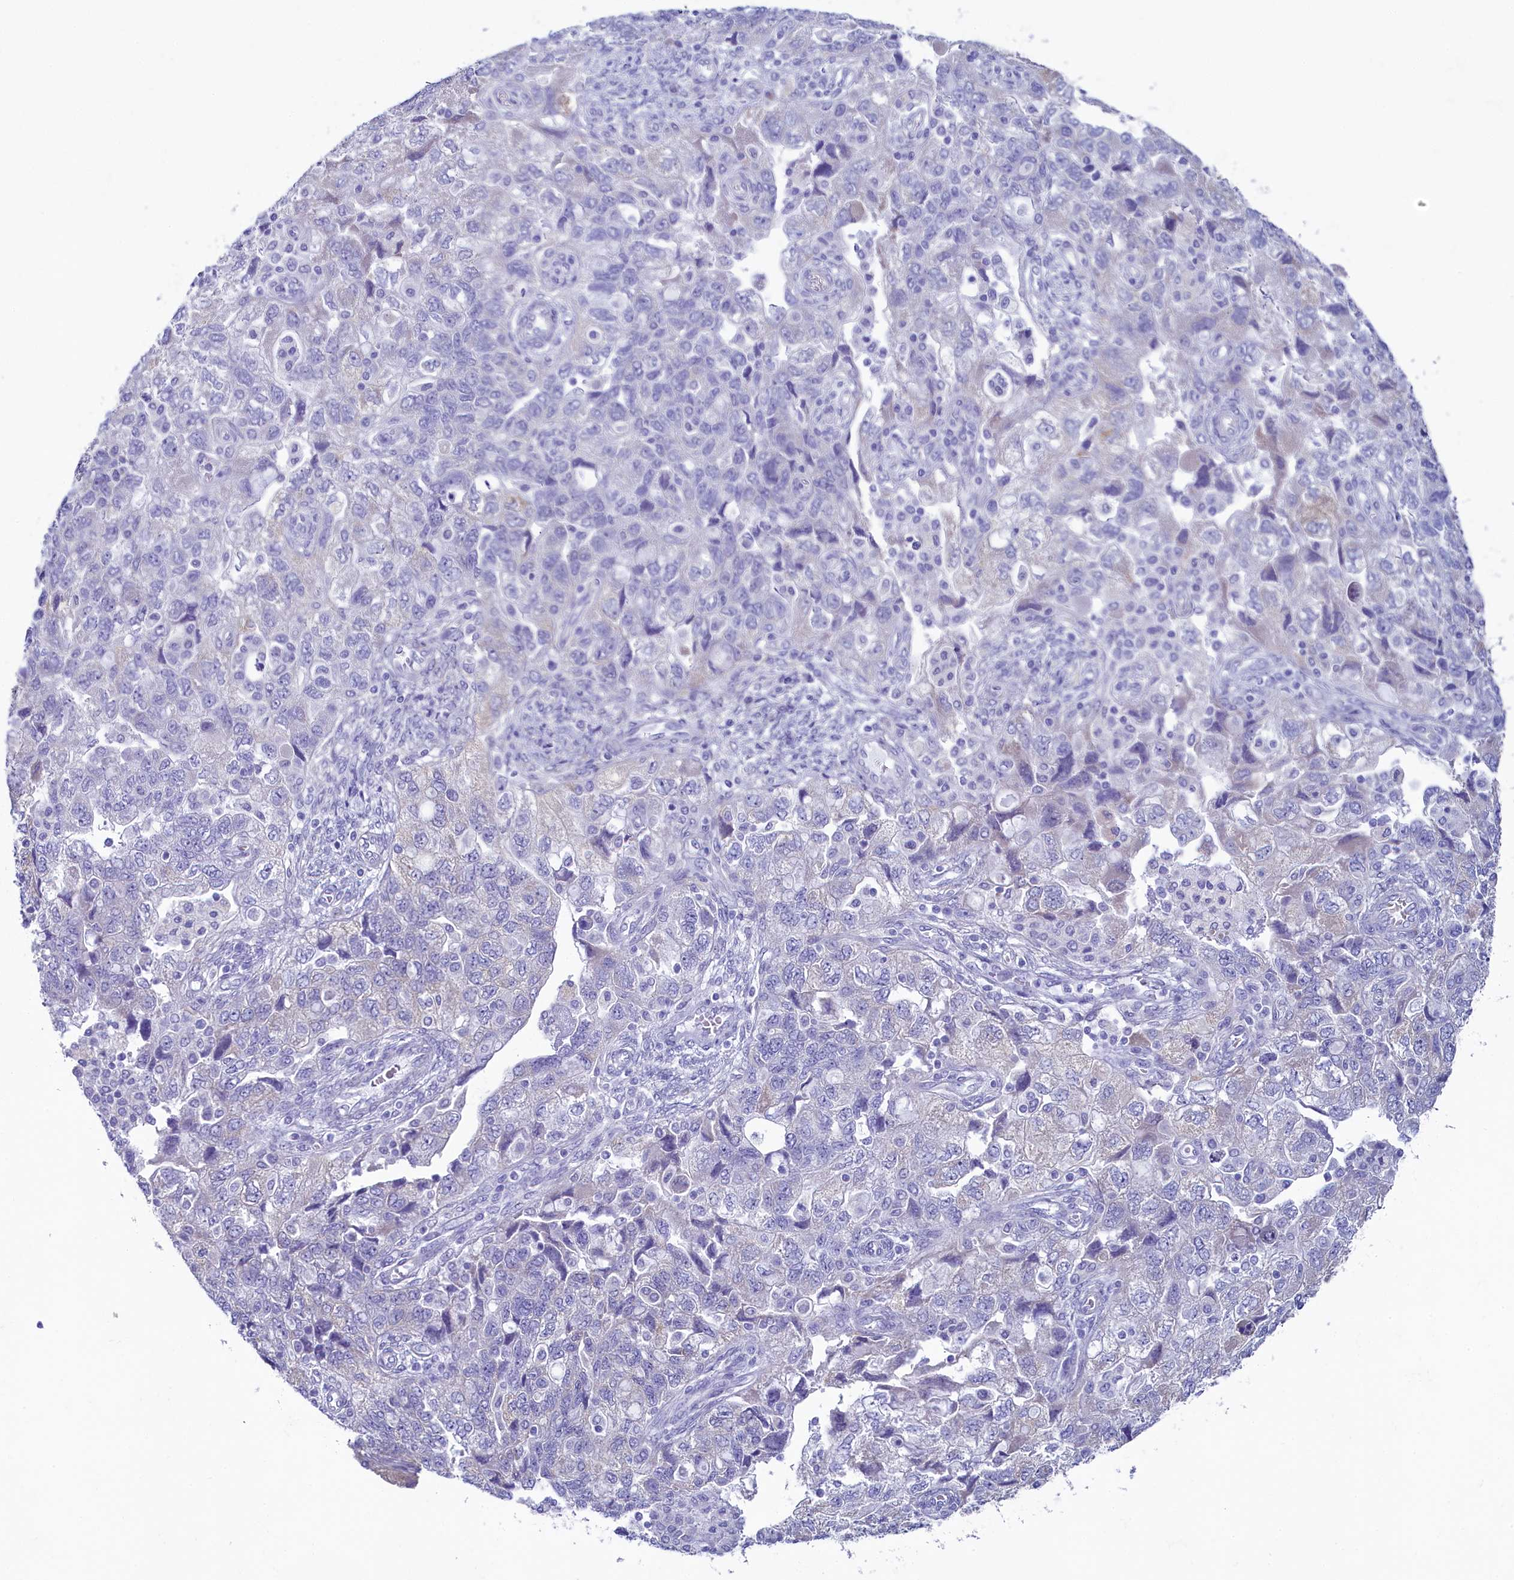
{"staining": {"intensity": "weak", "quantity": "<25%", "location": "cytoplasmic/membranous"}, "tissue": "ovarian cancer", "cell_type": "Tumor cells", "image_type": "cancer", "snomed": [{"axis": "morphology", "description": "Carcinoma, NOS"}, {"axis": "morphology", "description": "Cystadenocarcinoma, serous, NOS"}, {"axis": "topography", "description": "Ovary"}], "caption": "The immunohistochemistry (IHC) image has no significant positivity in tumor cells of ovarian serous cystadenocarcinoma tissue. The staining is performed using DAB brown chromogen with nuclei counter-stained in using hematoxylin.", "gene": "SKA3", "patient": {"sex": "female", "age": 69}}